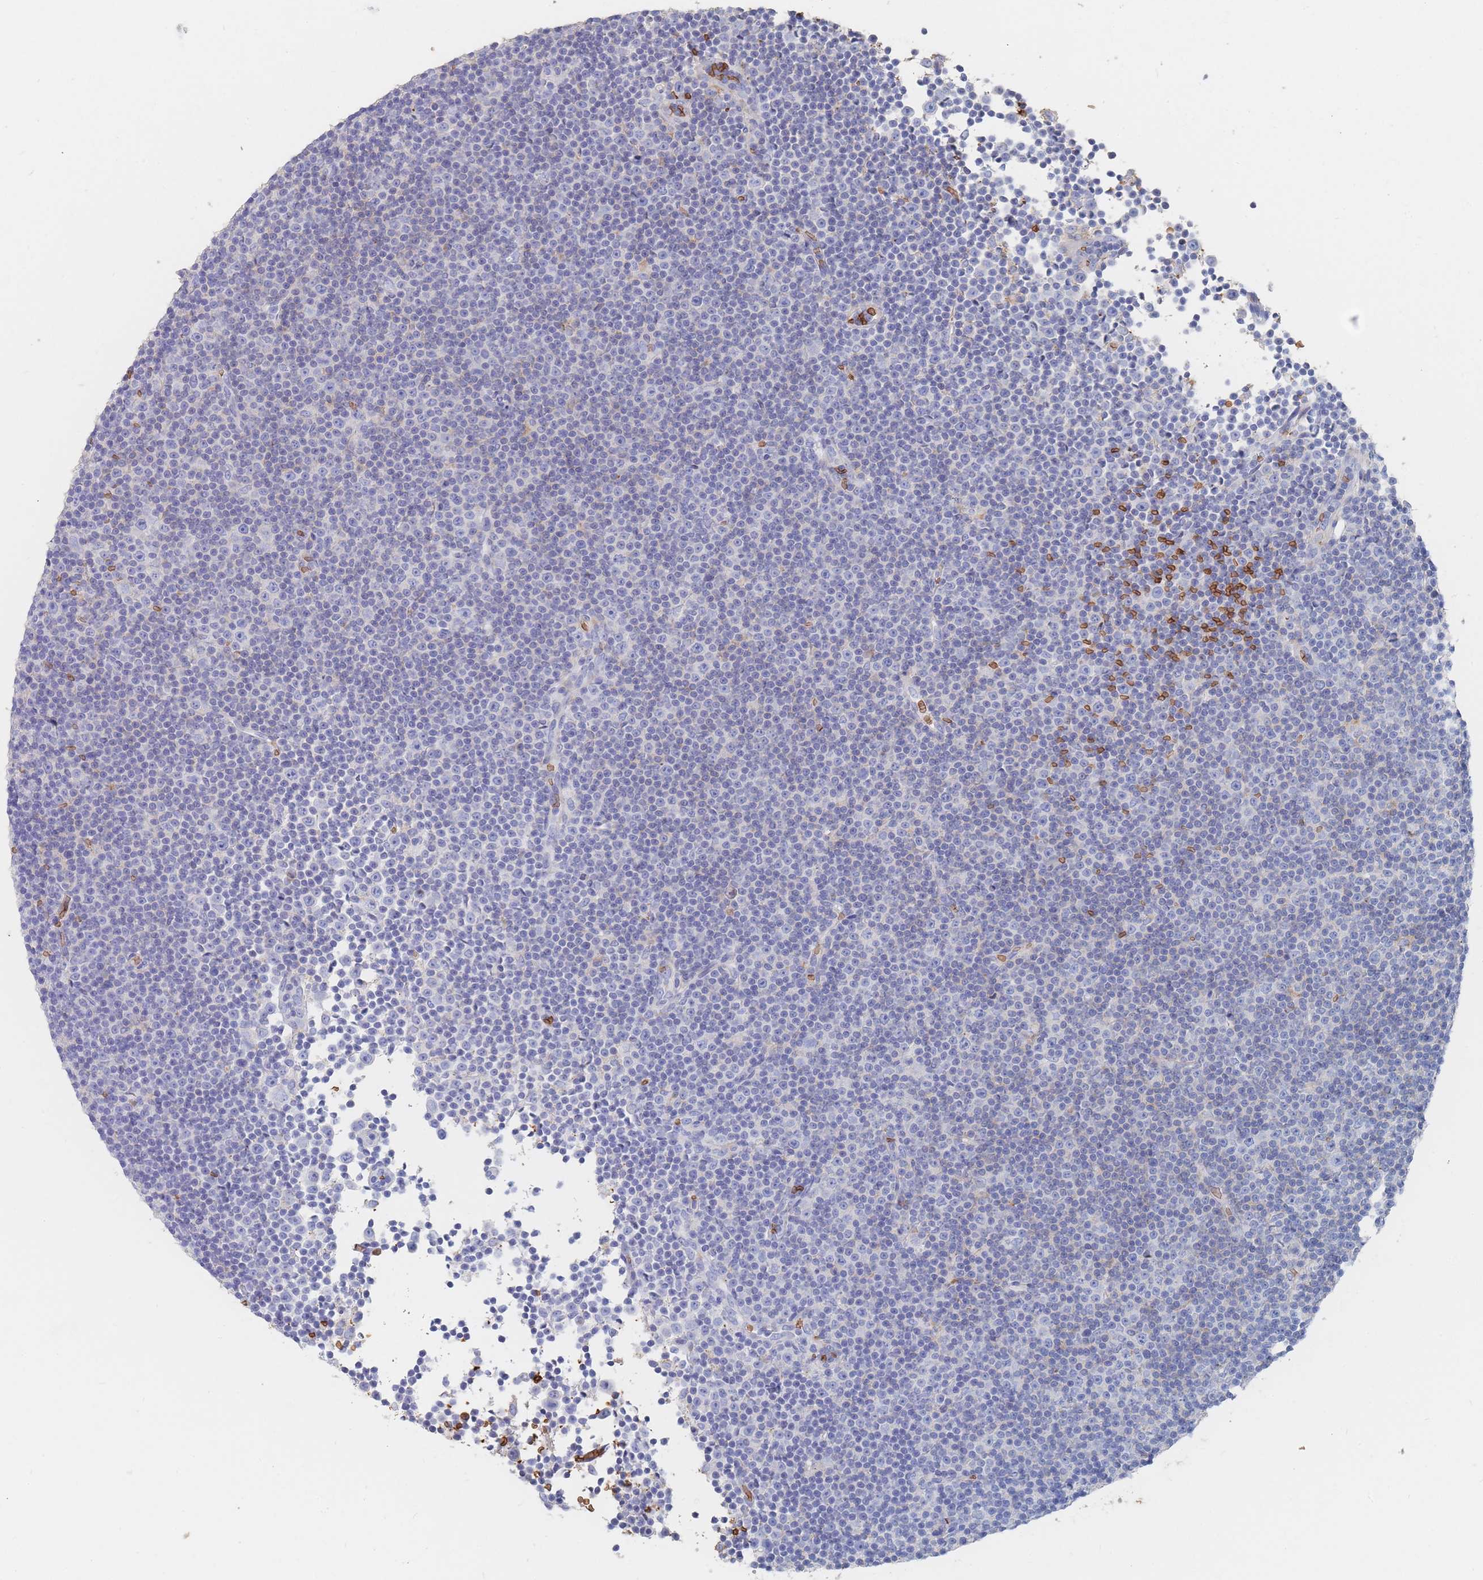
{"staining": {"intensity": "negative", "quantity": "none", "location": "none"}, "tissue": "lymphoma", "cell_type": "Tumor cells", "image_type": "cancer", "snomed": [{"axis": "morphology", "description": "Malignant lymphoma, non-Hodgkin's type, Low grade"}, {"axis": "topography", "description": "Lymph node"}], "caption": "The IHC photomicrograph has no significant staining in tumor cells of lymphoma tissue.", "gene": "SLC2A1", "patient": {"sex": "female", "age": 67}}